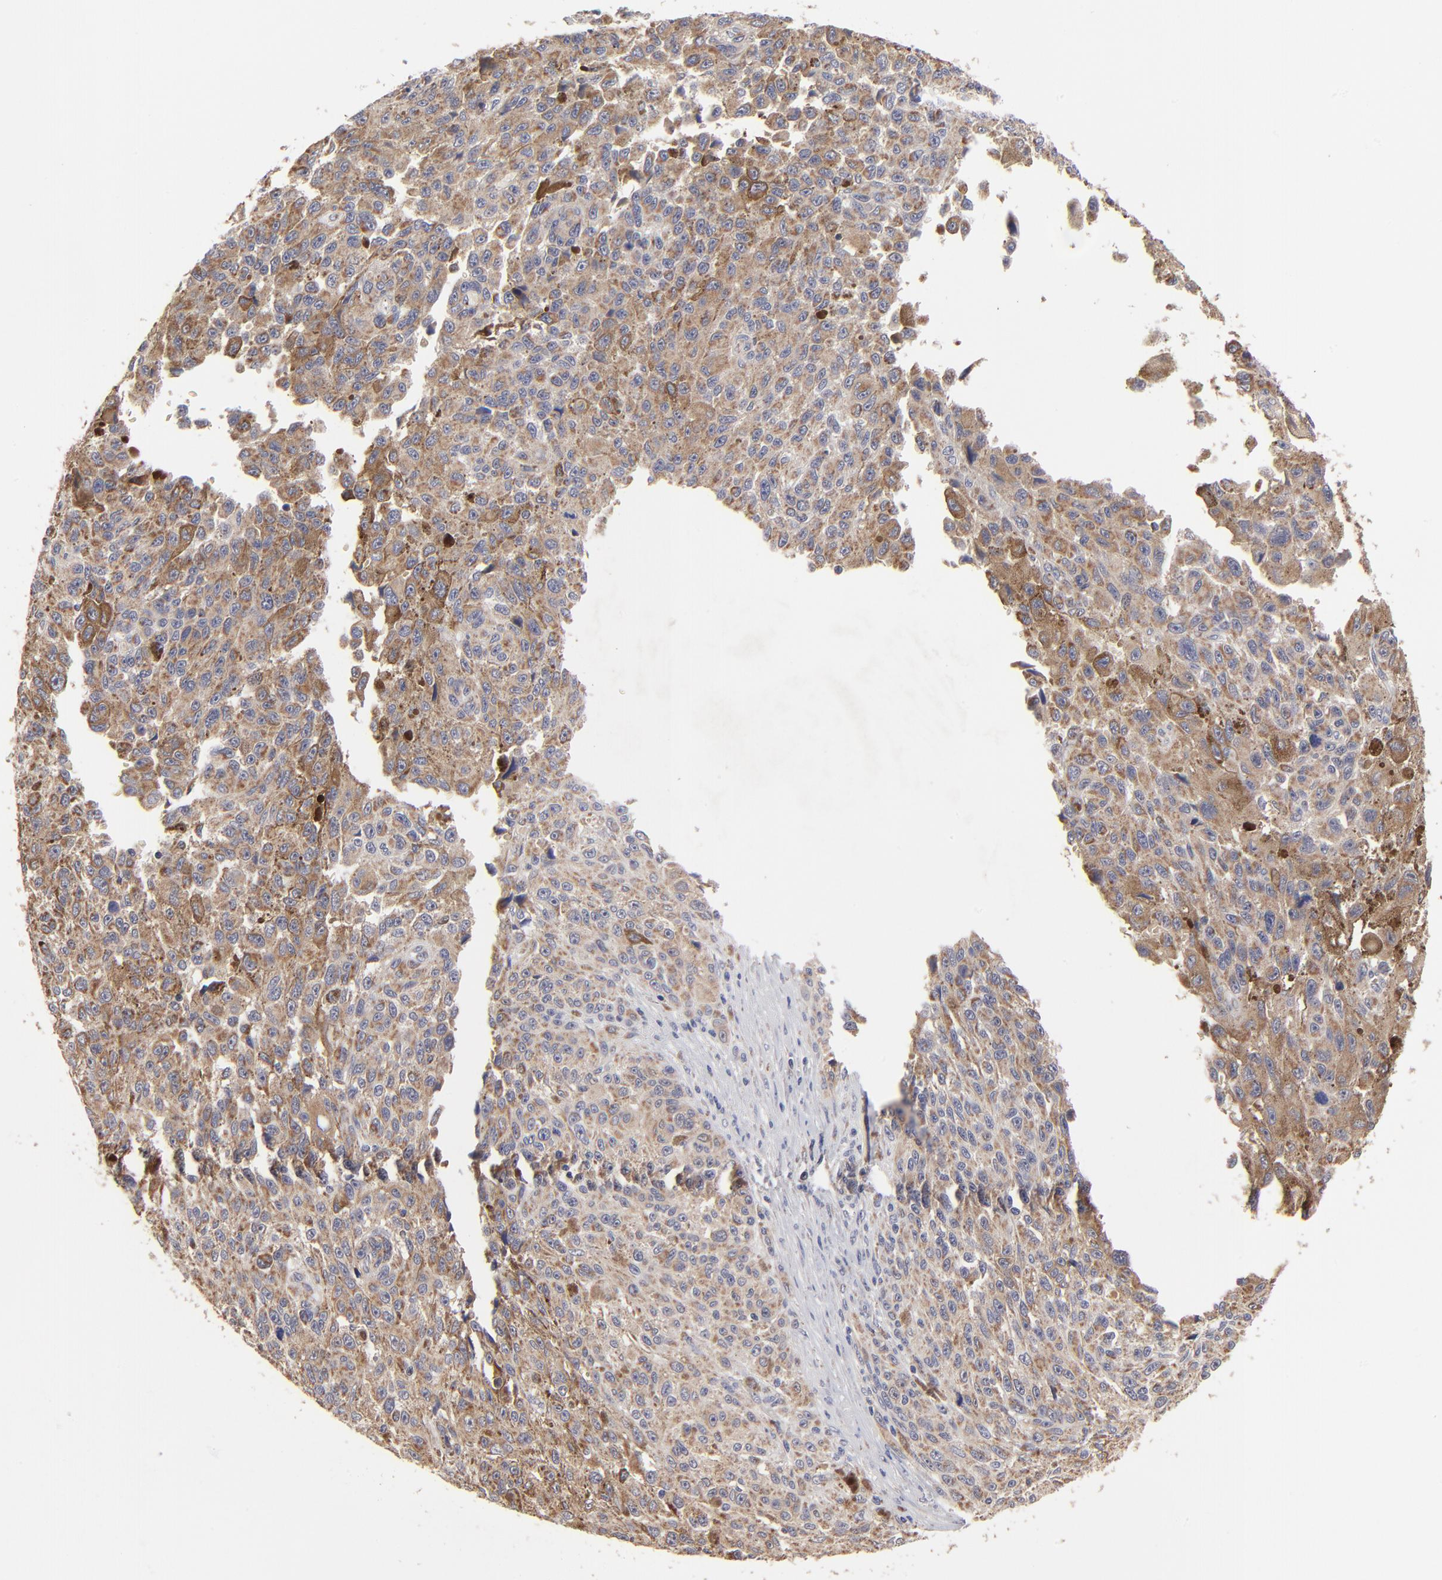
{"staining": {"intensity": "moderate", "quantity": ">75%", "location": "cytoplasmic/membranous"}, "tissue": "melanoma", "cell_type": "Tumor cells", "image_type": "cancer", "snomed": [{"axis": "morphology", "description": "Malignant melanoma, NOS"}, {"axis": "topography", "description": "Skin"}], "caption": "Immunohistochemistry (IHC) micrograph of neoplastic tissue: melanoma stained using immunohistochemistry (IHC) reveals medium levels of moderate protein expression localized specifically in the cytoplasmic/membranous of tumor cells, appearing as a cytoplasmic/membranous brown color.", "gene": "FBXL12", "patient": {"sex": "male", "age": 81}}